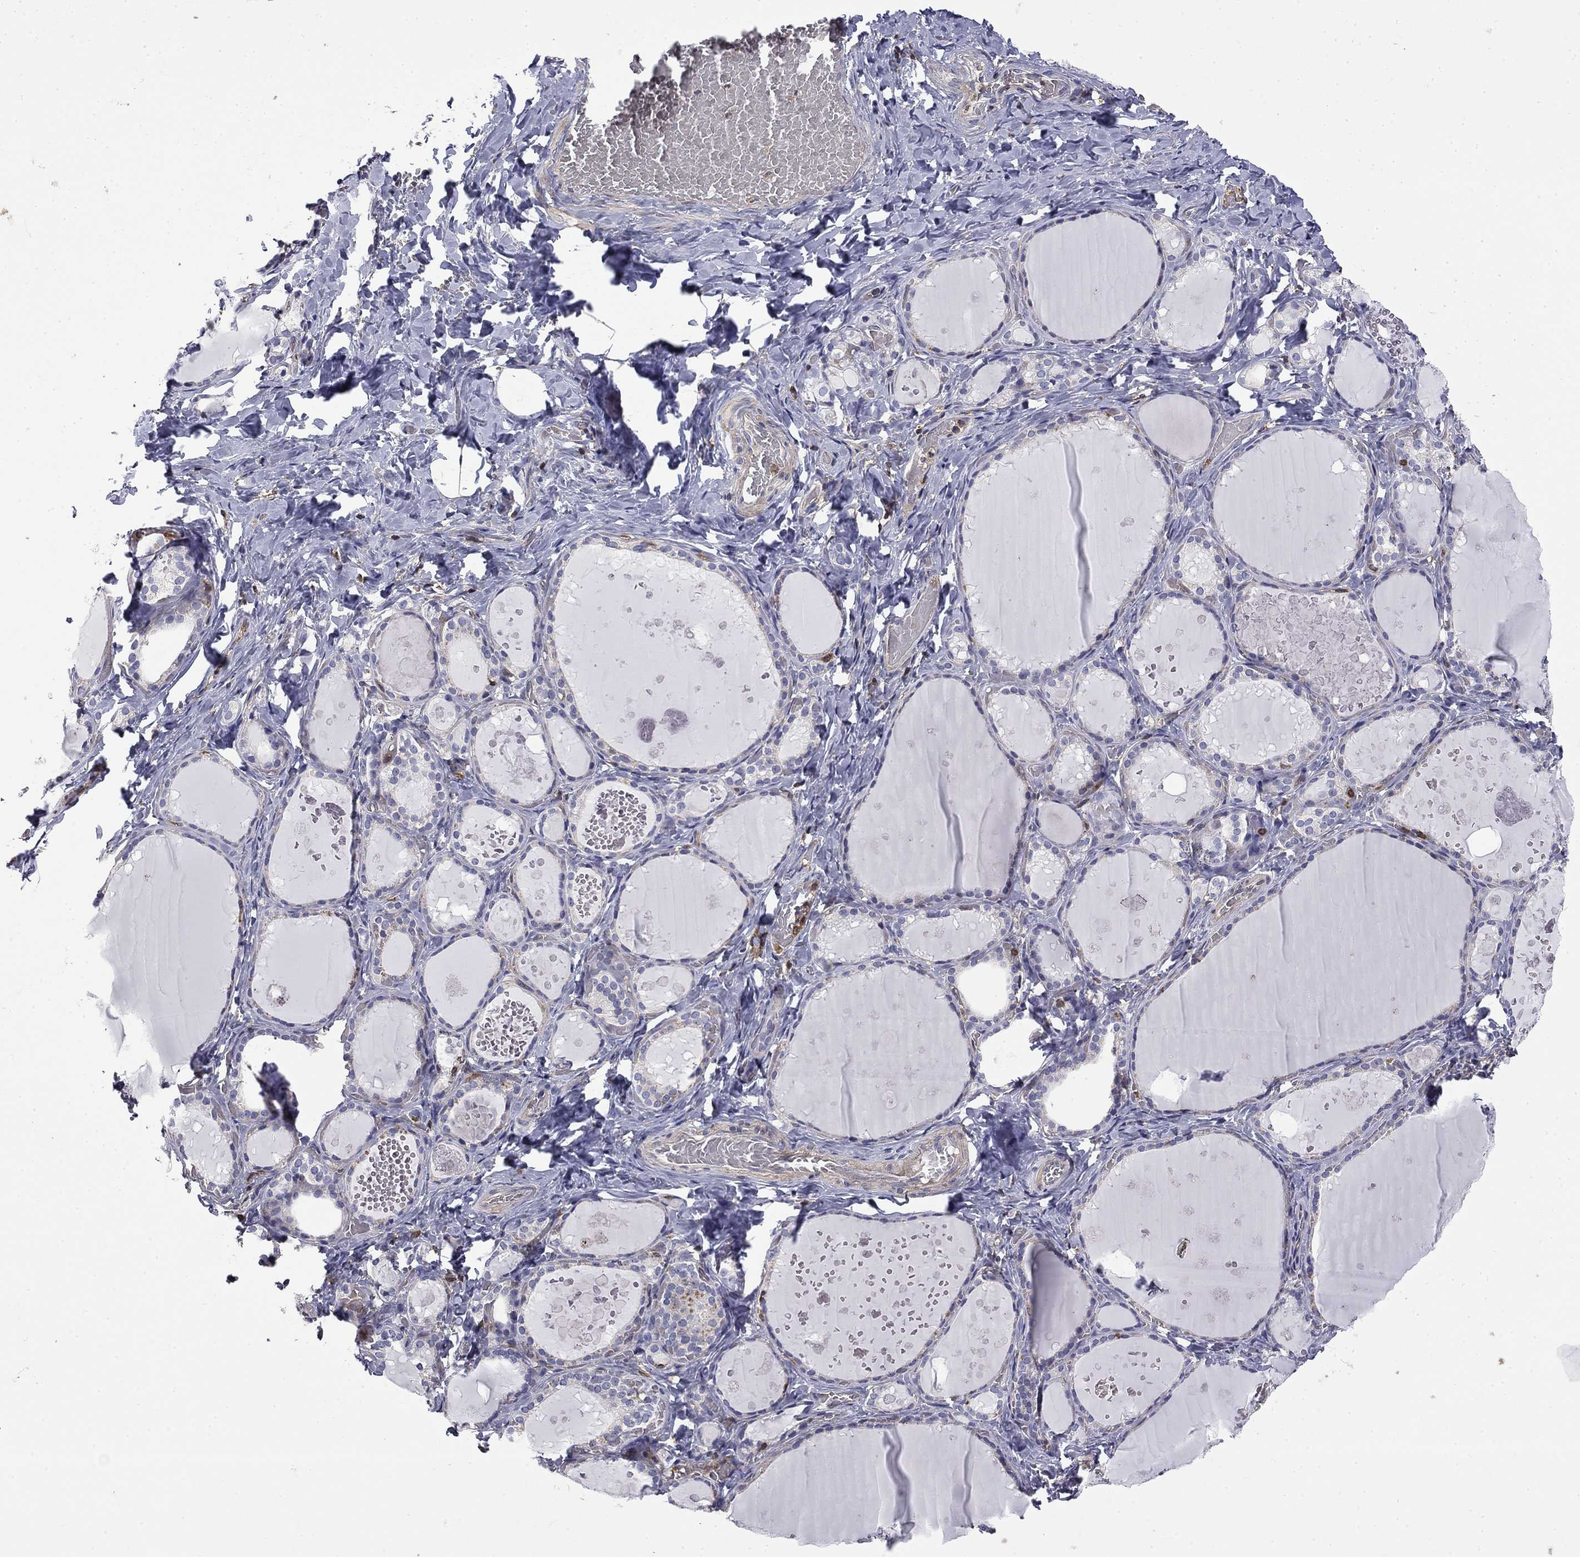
{"staining": {"intensity": "negative", "quantity": "none", "location": "none"}, "tissue": "thyroid gland", "cell_type": "Glandular cells", "image_type": "normal", "snomed": [{"axis": "morphology", "description": "Normal tissue, NOS"}, {"axis": "topography", "description": "Thyroid gland"}], "caption": "Unremarkable thyroid gland was stained to show a protein in brown. There is no significant expression in glandular cells. (Immunohistochemistry, brightfield microscopy, high magnification).", "gene": "ARHGAP45", "patient": {"sex": "female", "age": 56}}